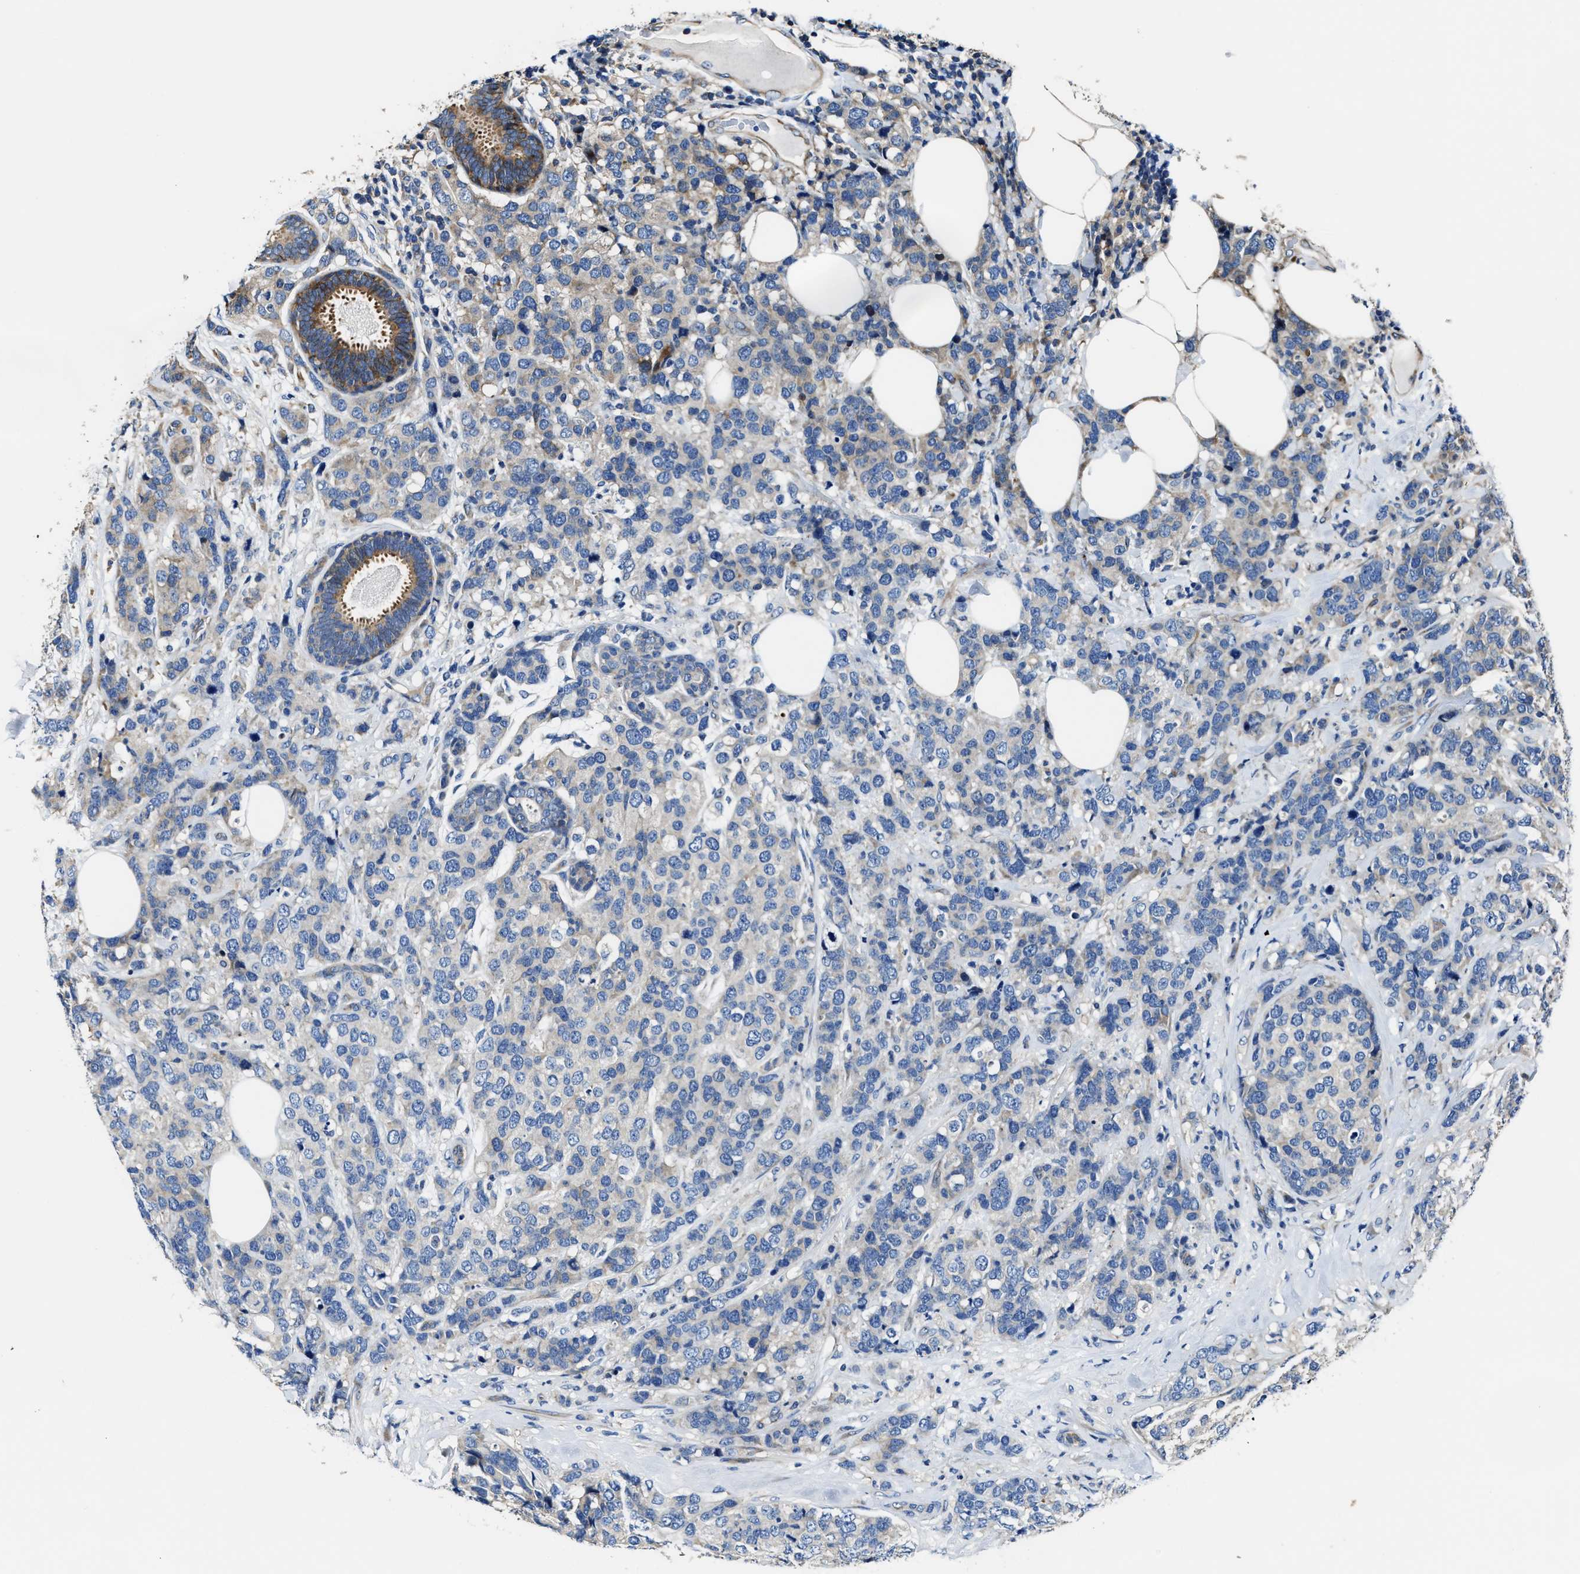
{"staining": {"intensity": "negative", "quantity": "none", "location": "none"}, "tissue": "breast cancer", "cell_type": "Tumor cells", "image_type": "cancer", "snomed": [{"axis": "morphology", "description": "Lobular carcinoma"}, {"axis": "topography", "description": "Breast"}], "caption": "Immunohistochemistry micrograph of neoplastic tissue: breast lobular carcinoma stained with DAB (3,3'-diaminobenzidine) shows no significant protein positivity in tumor cells.", "gene": "PTAR1", "patient": {"sex": "female", "age": 59}}